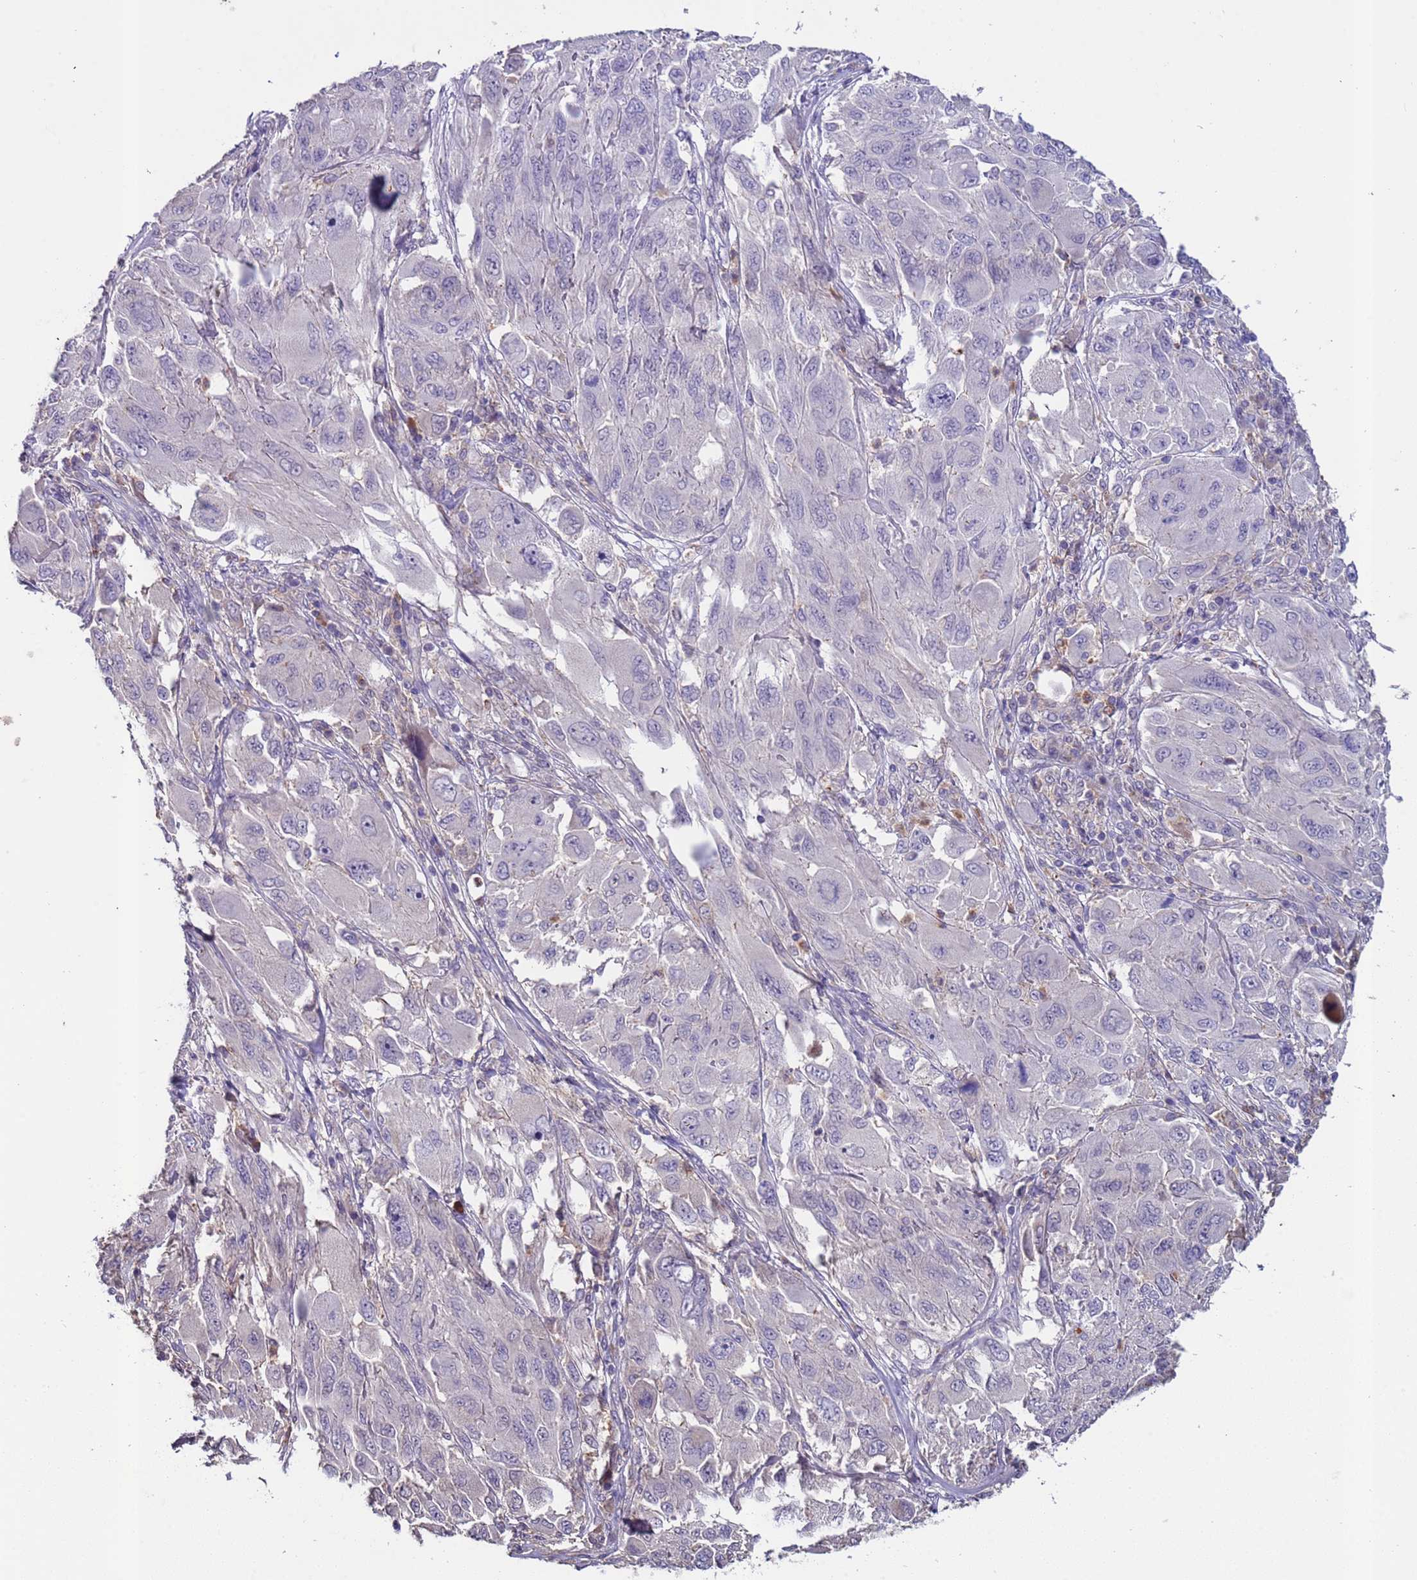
{"staining": {"intensity": "negative", "quantity": "none", "location": "none"}, "tissue": "melanoma", "cell_type": "Tumor cells", "image_type": "cancer", "snomed": [{"axis": "morphology", "description": "Malignant melanoma, NOS"}, {"axis": "topography", "description": "Skin"}], "caption": "A photomicrograph of human melanoma is negative for staining in tumor cells.", "gene": "ZNF248", "patient": {"sex": "female", "age": 91}}